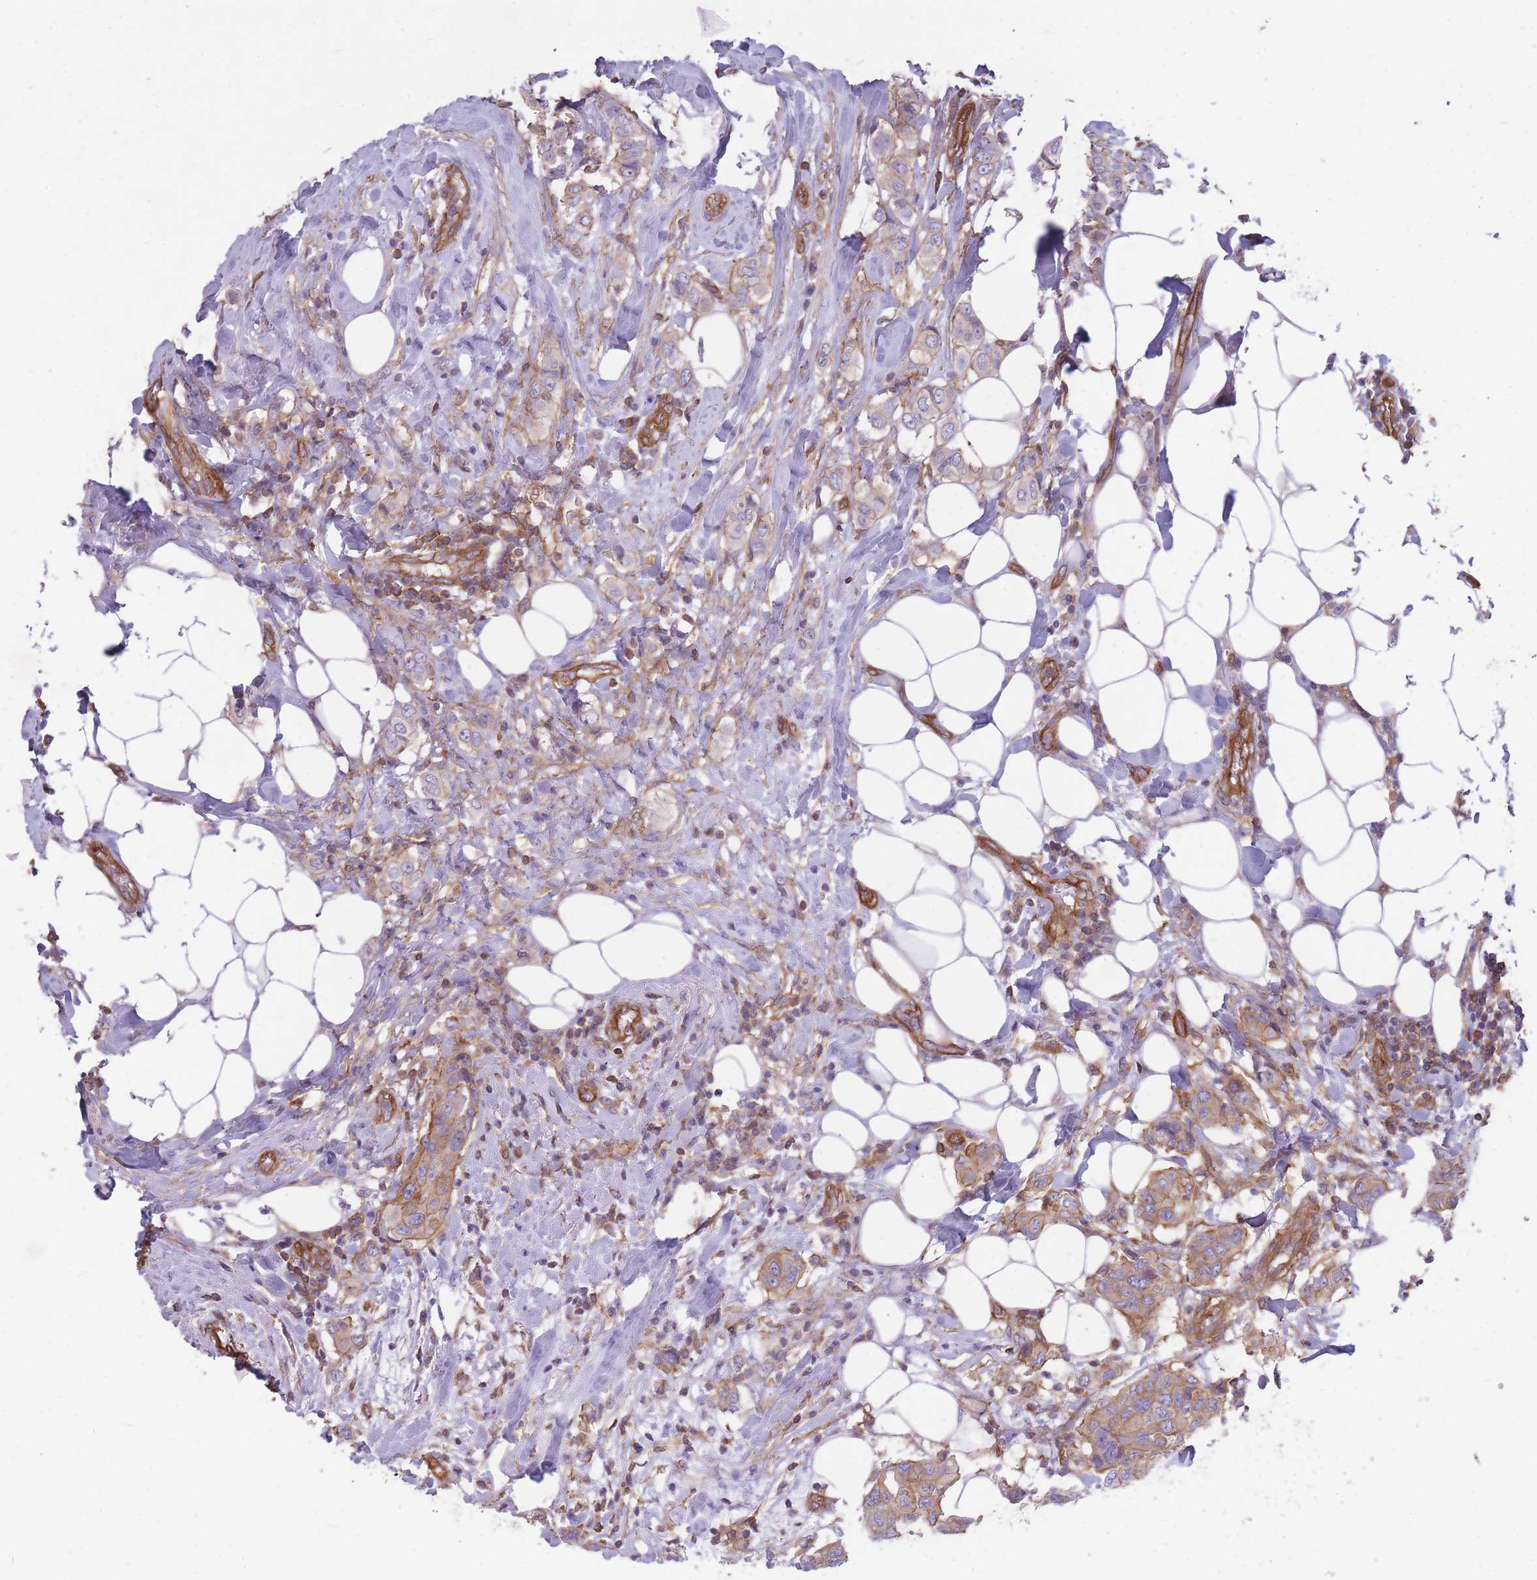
{"staining": {"intensity": "moderate", "quantity": "25%-75%", "location": "cytoplasmic/membranous"}, "tissue": "breast cancer", "cell_type": "Tumor cells", "image_type": "cancer", "snomed": [{"axis": "morphology", "description": "Lobular carcinoma"}, {"axis": "topography", "description": "Breast"}], "caption": "Lobular carcinoma (breast) tissue reveals moderate cytoplasmic/membranous staining in about 25%-75% of tumor cells, visualized by immunohistochemistry.", "gene": "GGA1", "patient": {"sex": "female", "age": 51}}